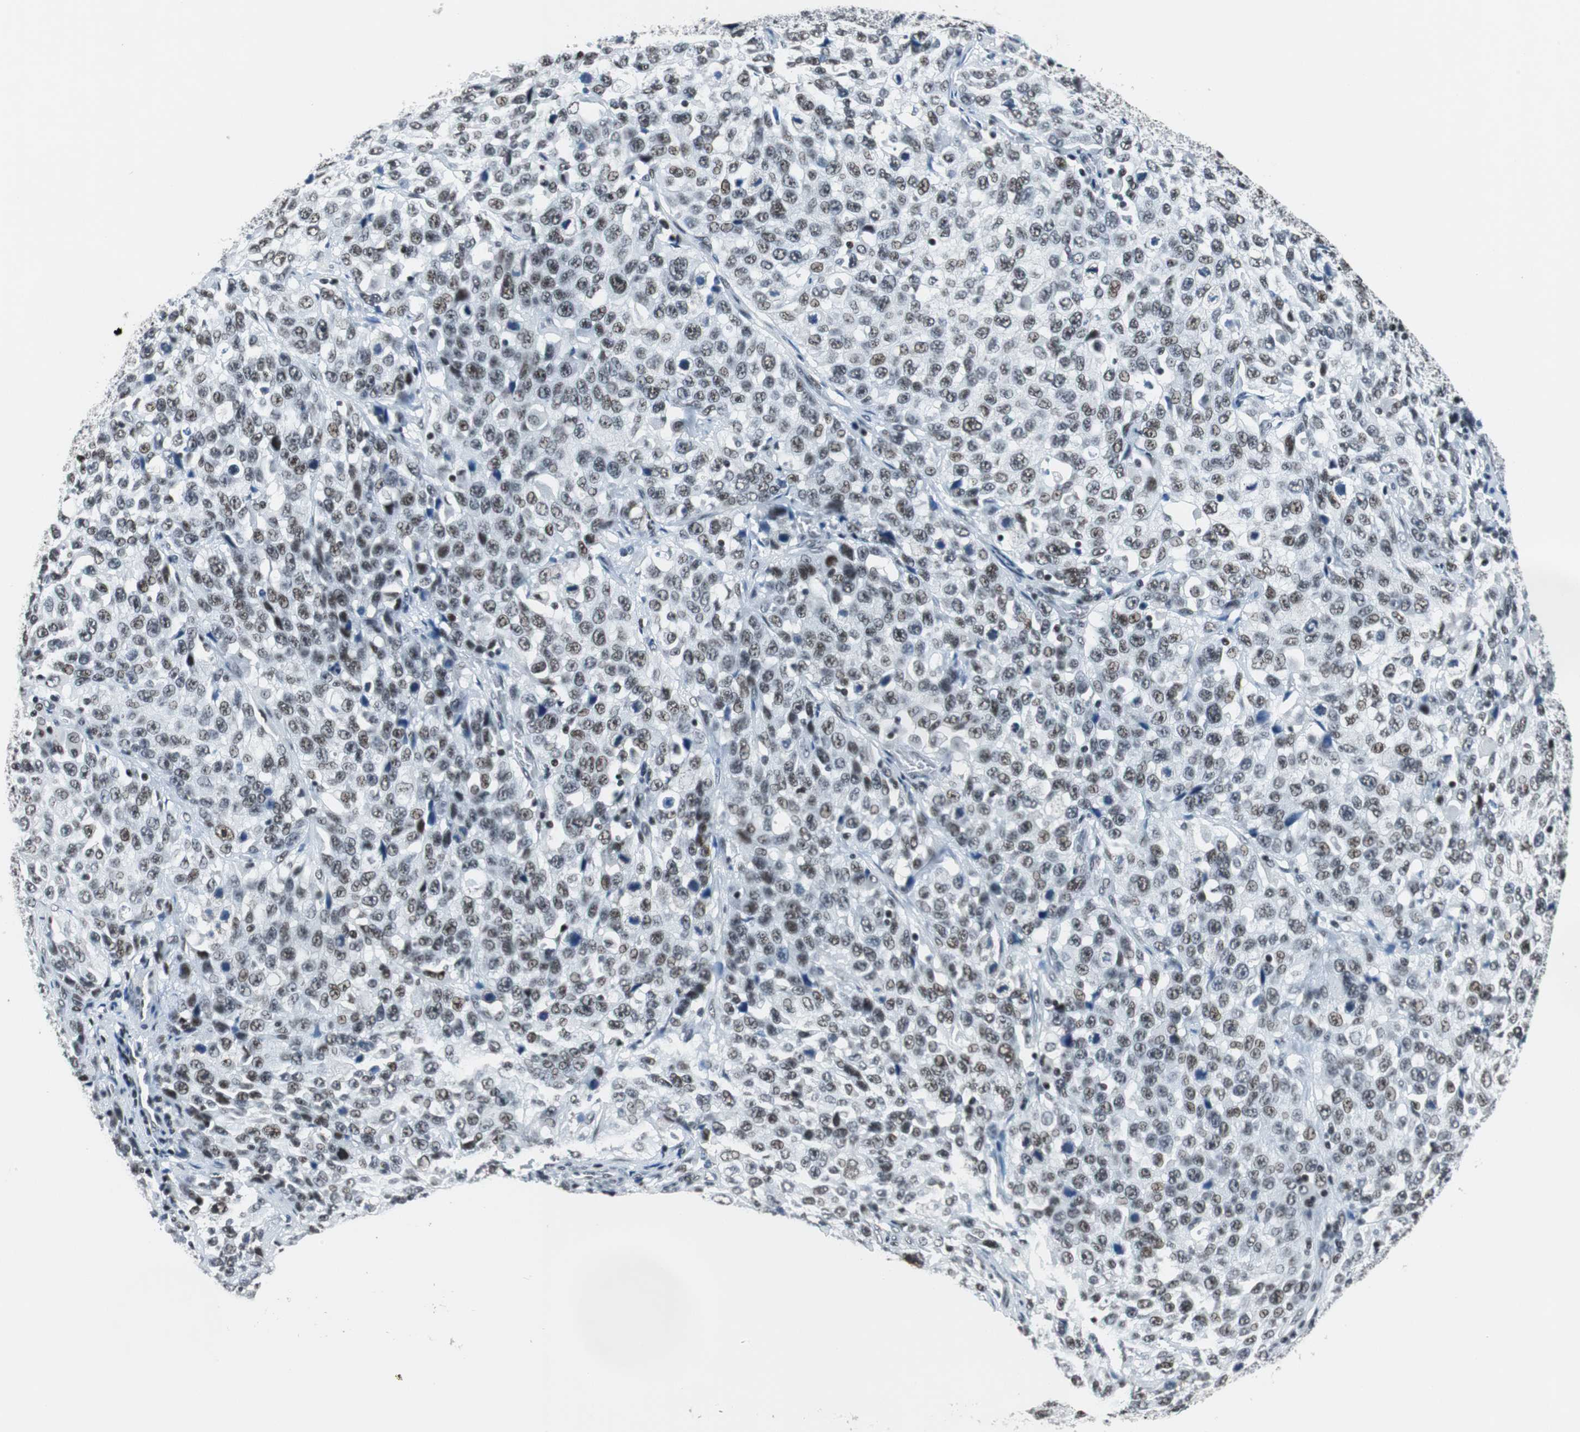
{"staining": {"intensity": "weak", "quantity": "25%-75%", "location": "nuclear"}, "tissue": "stomach cancer", "cell_type": "Tumor cells", "image_type": "cancer", "snomed": [{"axis": "morphology", "description": "Normal tissue, NOS"}, {"axis": "morphology", "description": "Adenocarcinoma, NOS"}, {"axis": "topography", "description": "Stomach"}], "caption": "Human stomach cancer stained for a protein (brown) shows weak nuclear positive staining in about 25%-75% of tumor cells.", "gene": "HDAC3", "patient": {"sex": "male", "age": 48}}